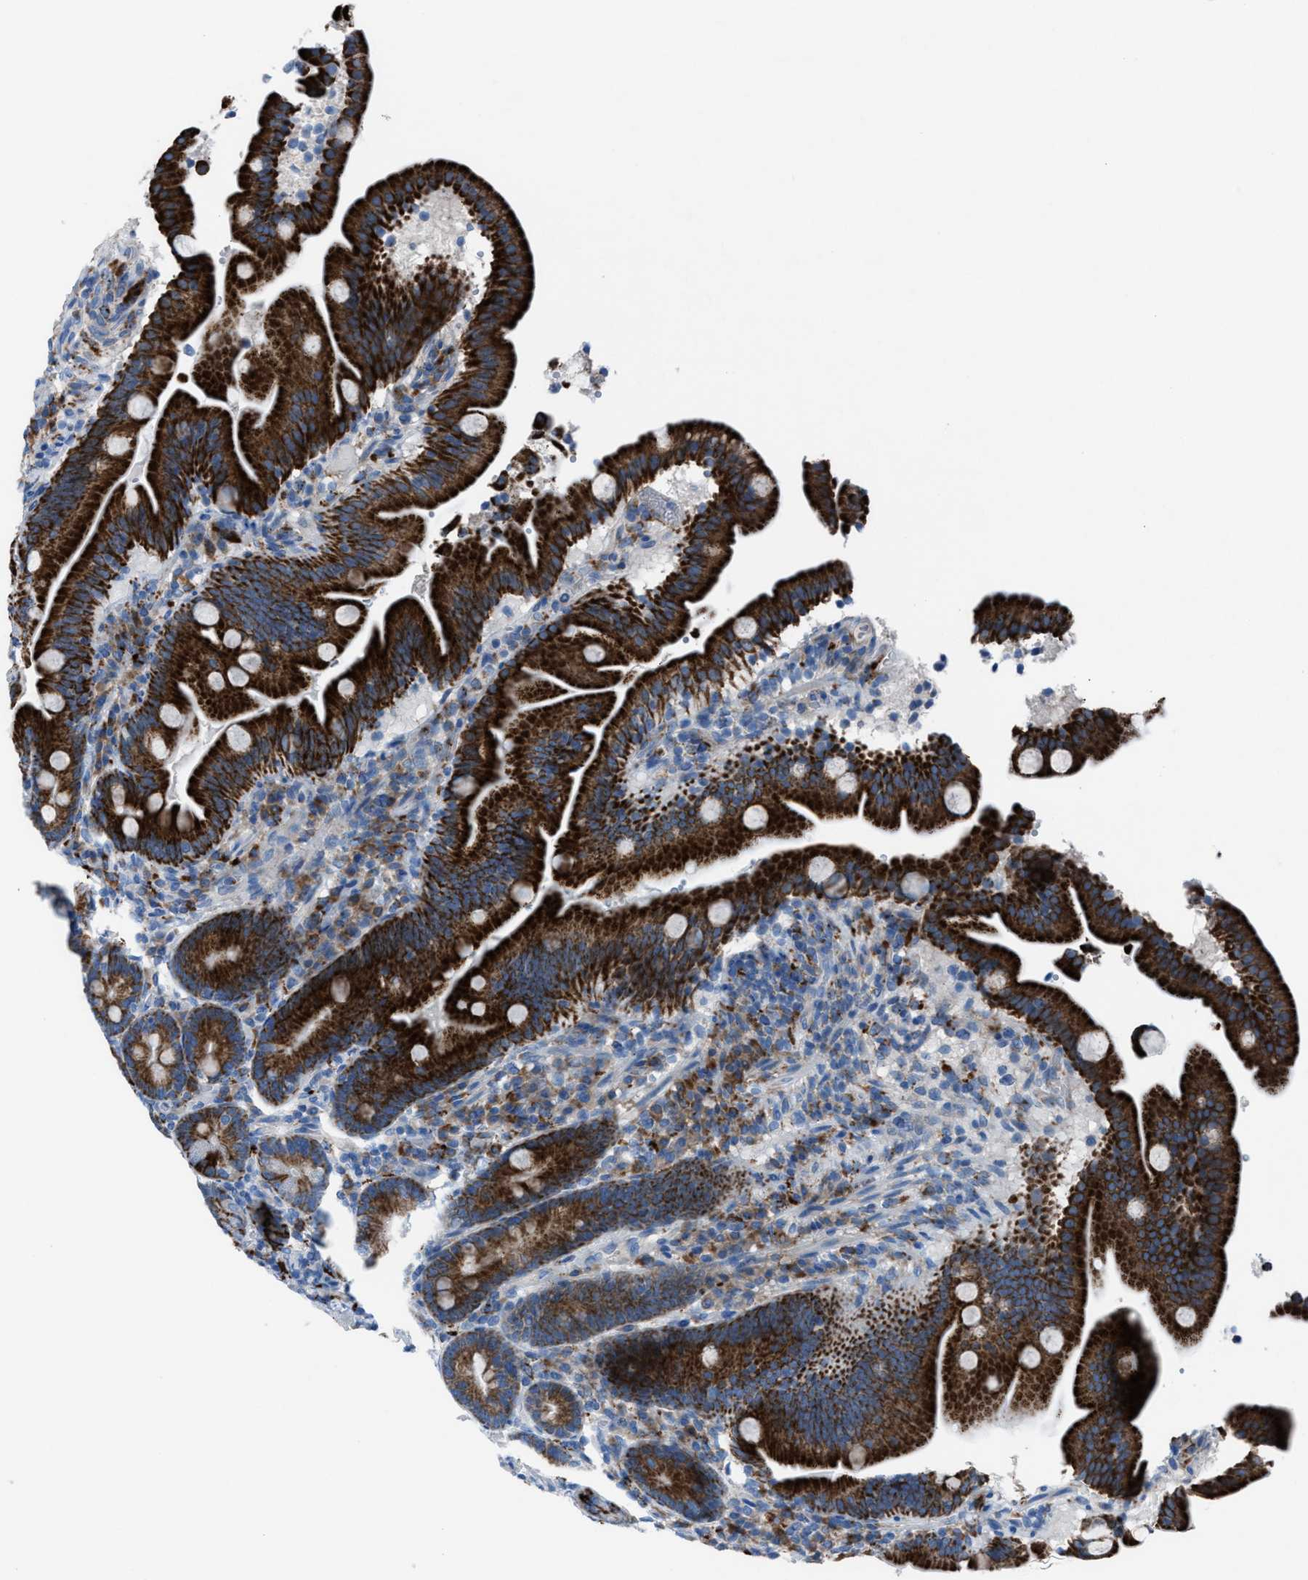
{"staining": {"intensity": "strong", "quantity": ">75%", "location": "cytoplasmic/membranous"}, "tissue": "duodenum", "cell_type": "Glandular cells", "image_type": "normal", "snomed": [{"axis": "morphology", "description": "Normal tissue, NOS"}, {"axis": "topography", "description": "Duodenum"}], "caption": "A brown stain shows strong cytoplasmic/membranous expression of a protein in glandular cells of unremarkable human duodenum. Immunohistochemistry (ihc) stains the protein in brown and the nuclei are stained blue.", "gene": "CD1B", "patient": {"sex": "male", "age": 54}}